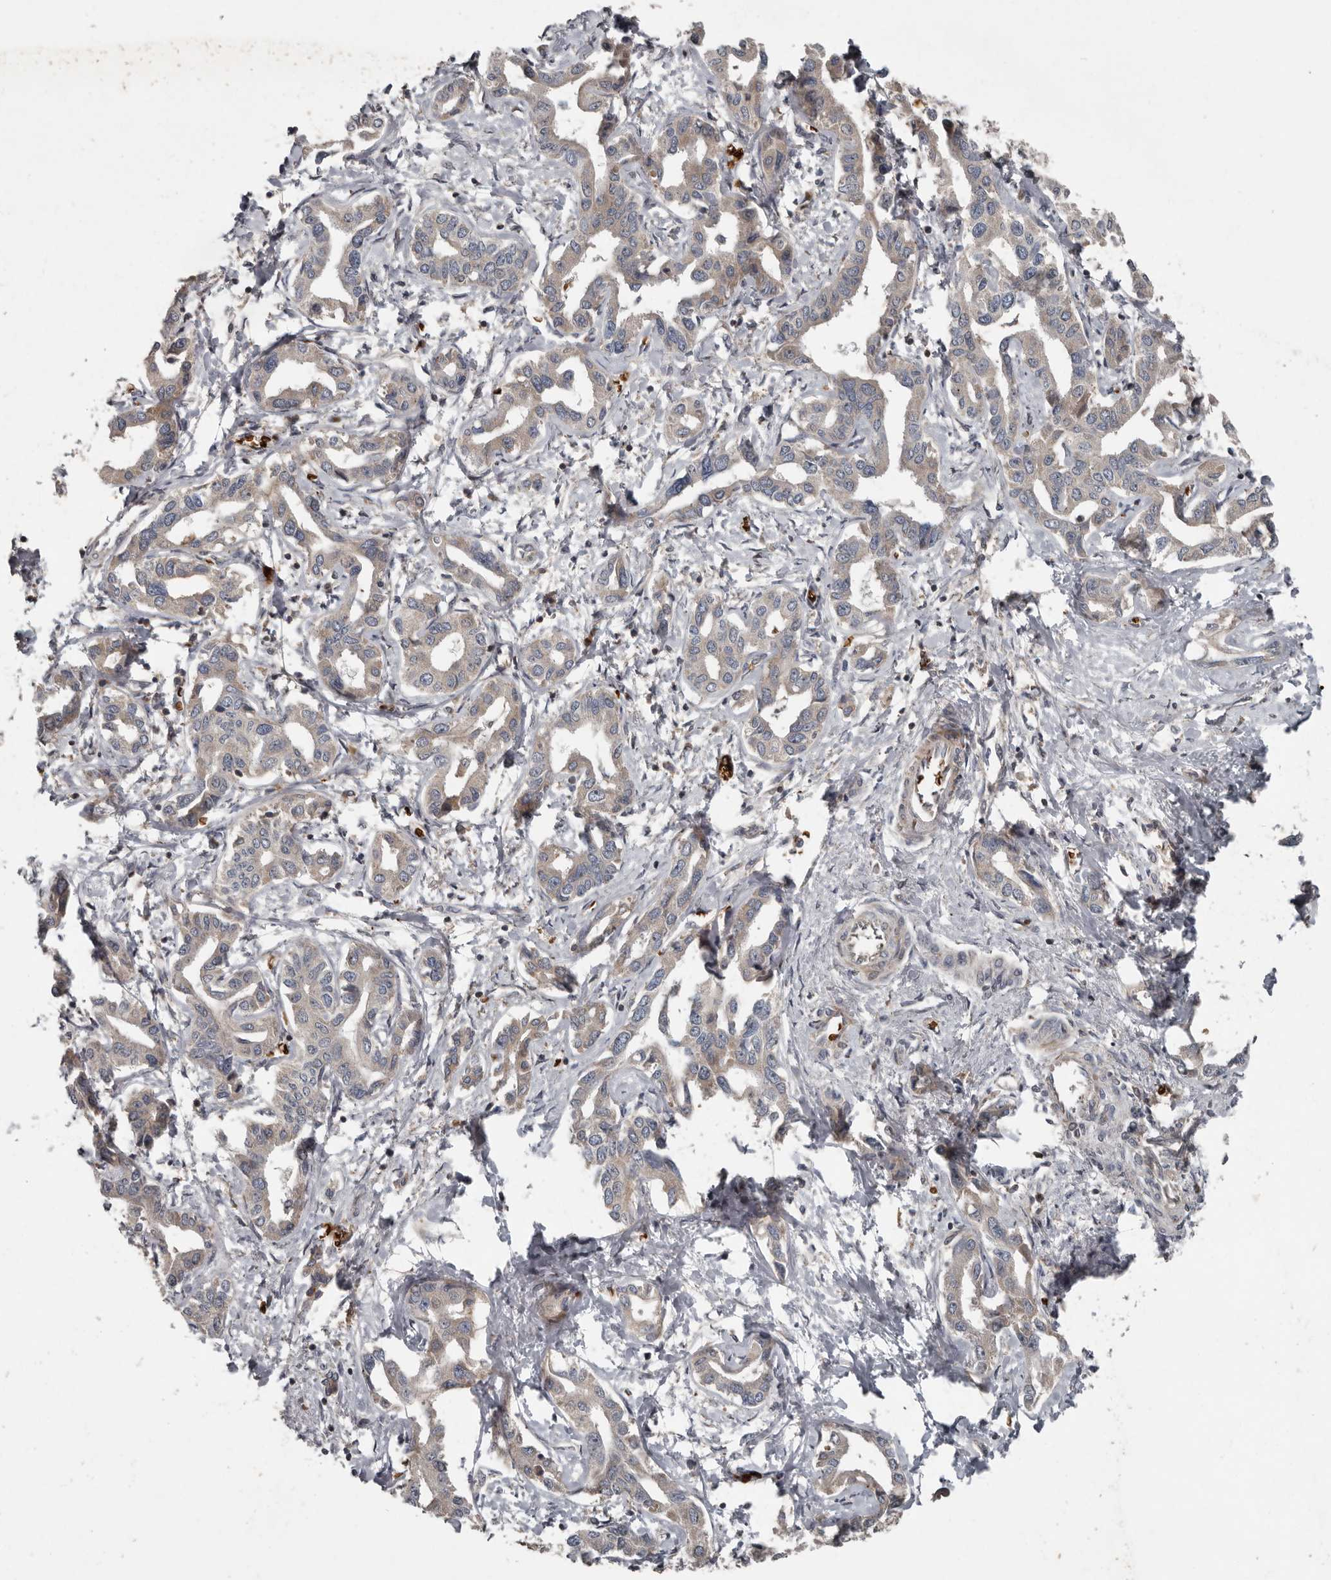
{"staining": {"intensity": "moderate", "quantity": "25%-75%", "location": "cytoplasmic/membranous"}, "tissue": "liver cancer", "cell_type": "Tumor cells", "image_type": "cancer", "snomed": [{"axis": "morphology", "description": "Cholangiocarcinoma"}, {"axis": "topography", "description": "Liver"}], "caption": "Tumor cells exhibit moderate cytoplasmic/membranous staining in approximately 25%-75% of cells in liver cancer (cholangiocarcinoma).", "gene": "FBXO31", "patient": {"sex": "male", "age": 59}}